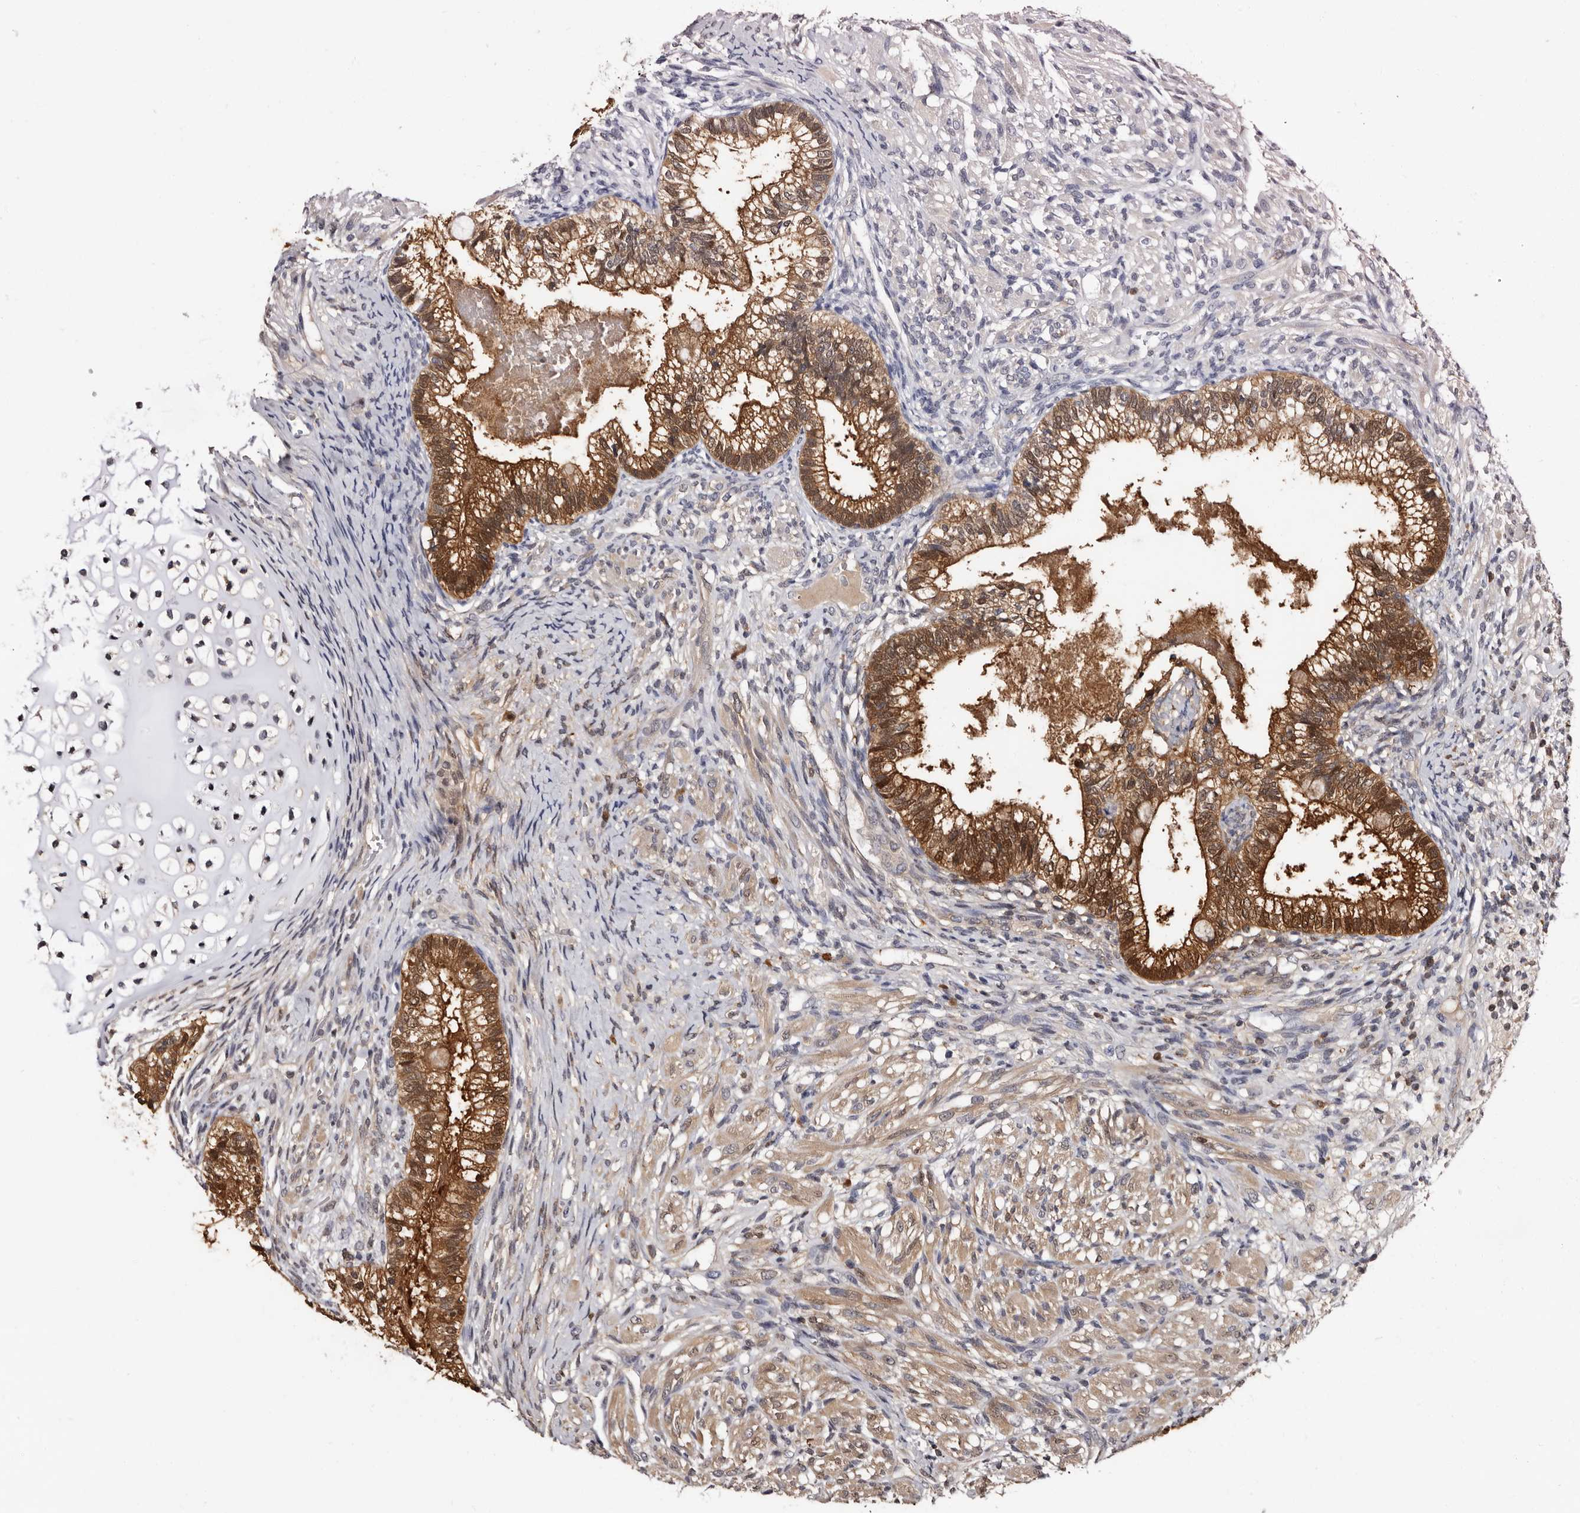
{"staining": {"intensity": "strong", "quantity": ">75%", "location": "cytoplasmic/membranous,nuclear"}, "tissue": "testis cancer", "cell_type": "Tumor cells", "image_type": "cancer", "snomed": [{"axis": "morphology", "description": "Seminoma, NOS"}, {"axis": "morphology", "description": "Carcinoma, Embryonal, NOS"}, {"axis": "topography", "description": "Testis"}], "caption": "DAB immunohistochemical staining of testis embryonal carcinoma demonstrates strong cytoplasmic/membranous and nuclear protein positivity in approximately >75% of tumor cells.", "gene": "DNPH1", "patient": {"sex": "male", "age": 28}}